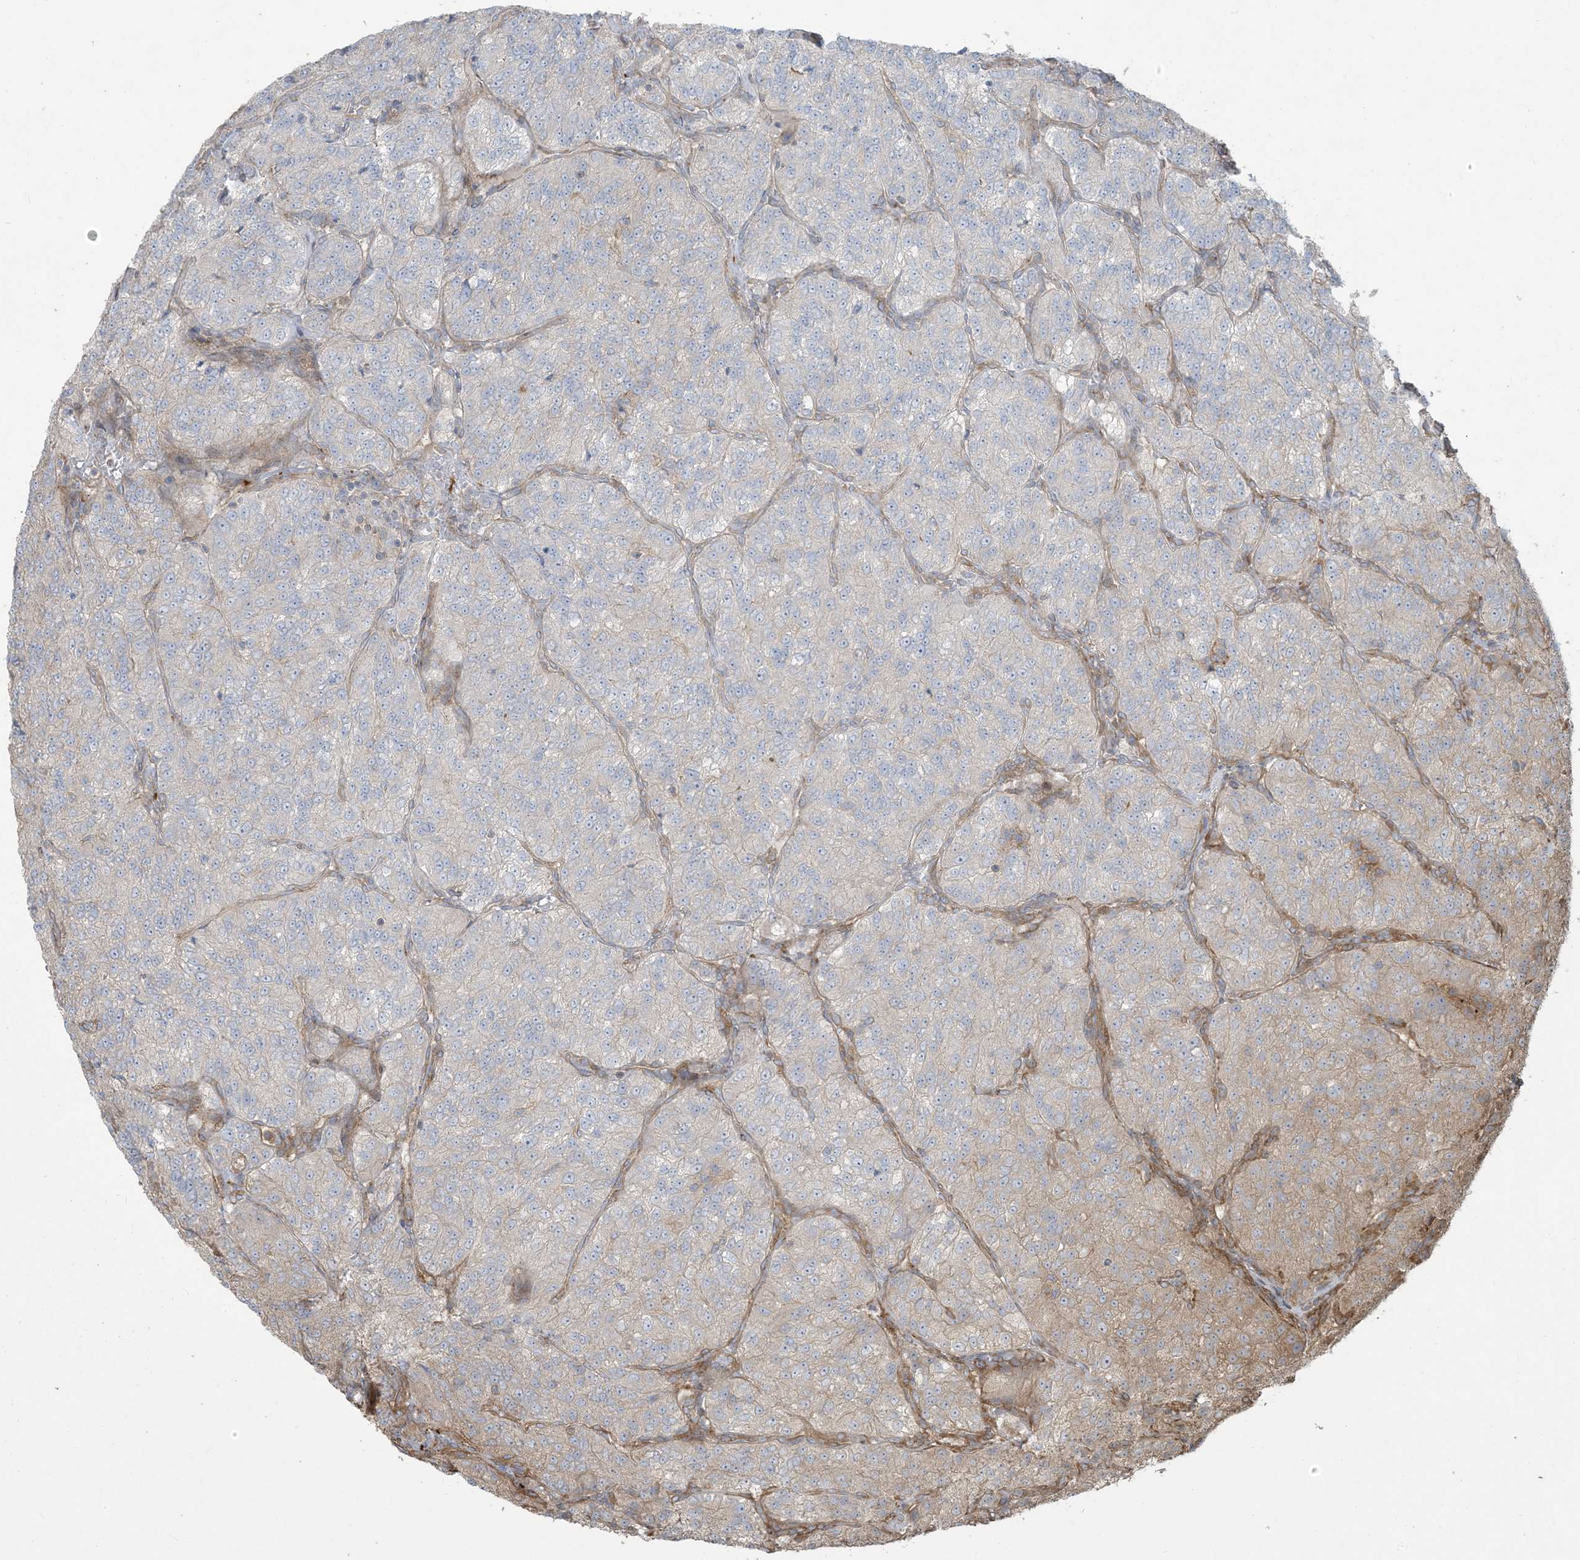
{"staining": {"intensity": "weak", "quantity": "<25%", "location": "cytoplasmic/membranous"}, "tissue": "renal cancer", "cell_type": "Tumor cells", "image_type": "cancer", "snomed": [{"axis": "morphology", "description": "Adenocarcinoma, NOS"}, {"axis": "topography", "description": "Kidney"}], "caption": "Micrograph shows no protein positivity in tumor cells of renal cancer (adenocarcinoma) tissue.", "gene": "KLHL18", "patient": {"sex": "female", "age": 63}}